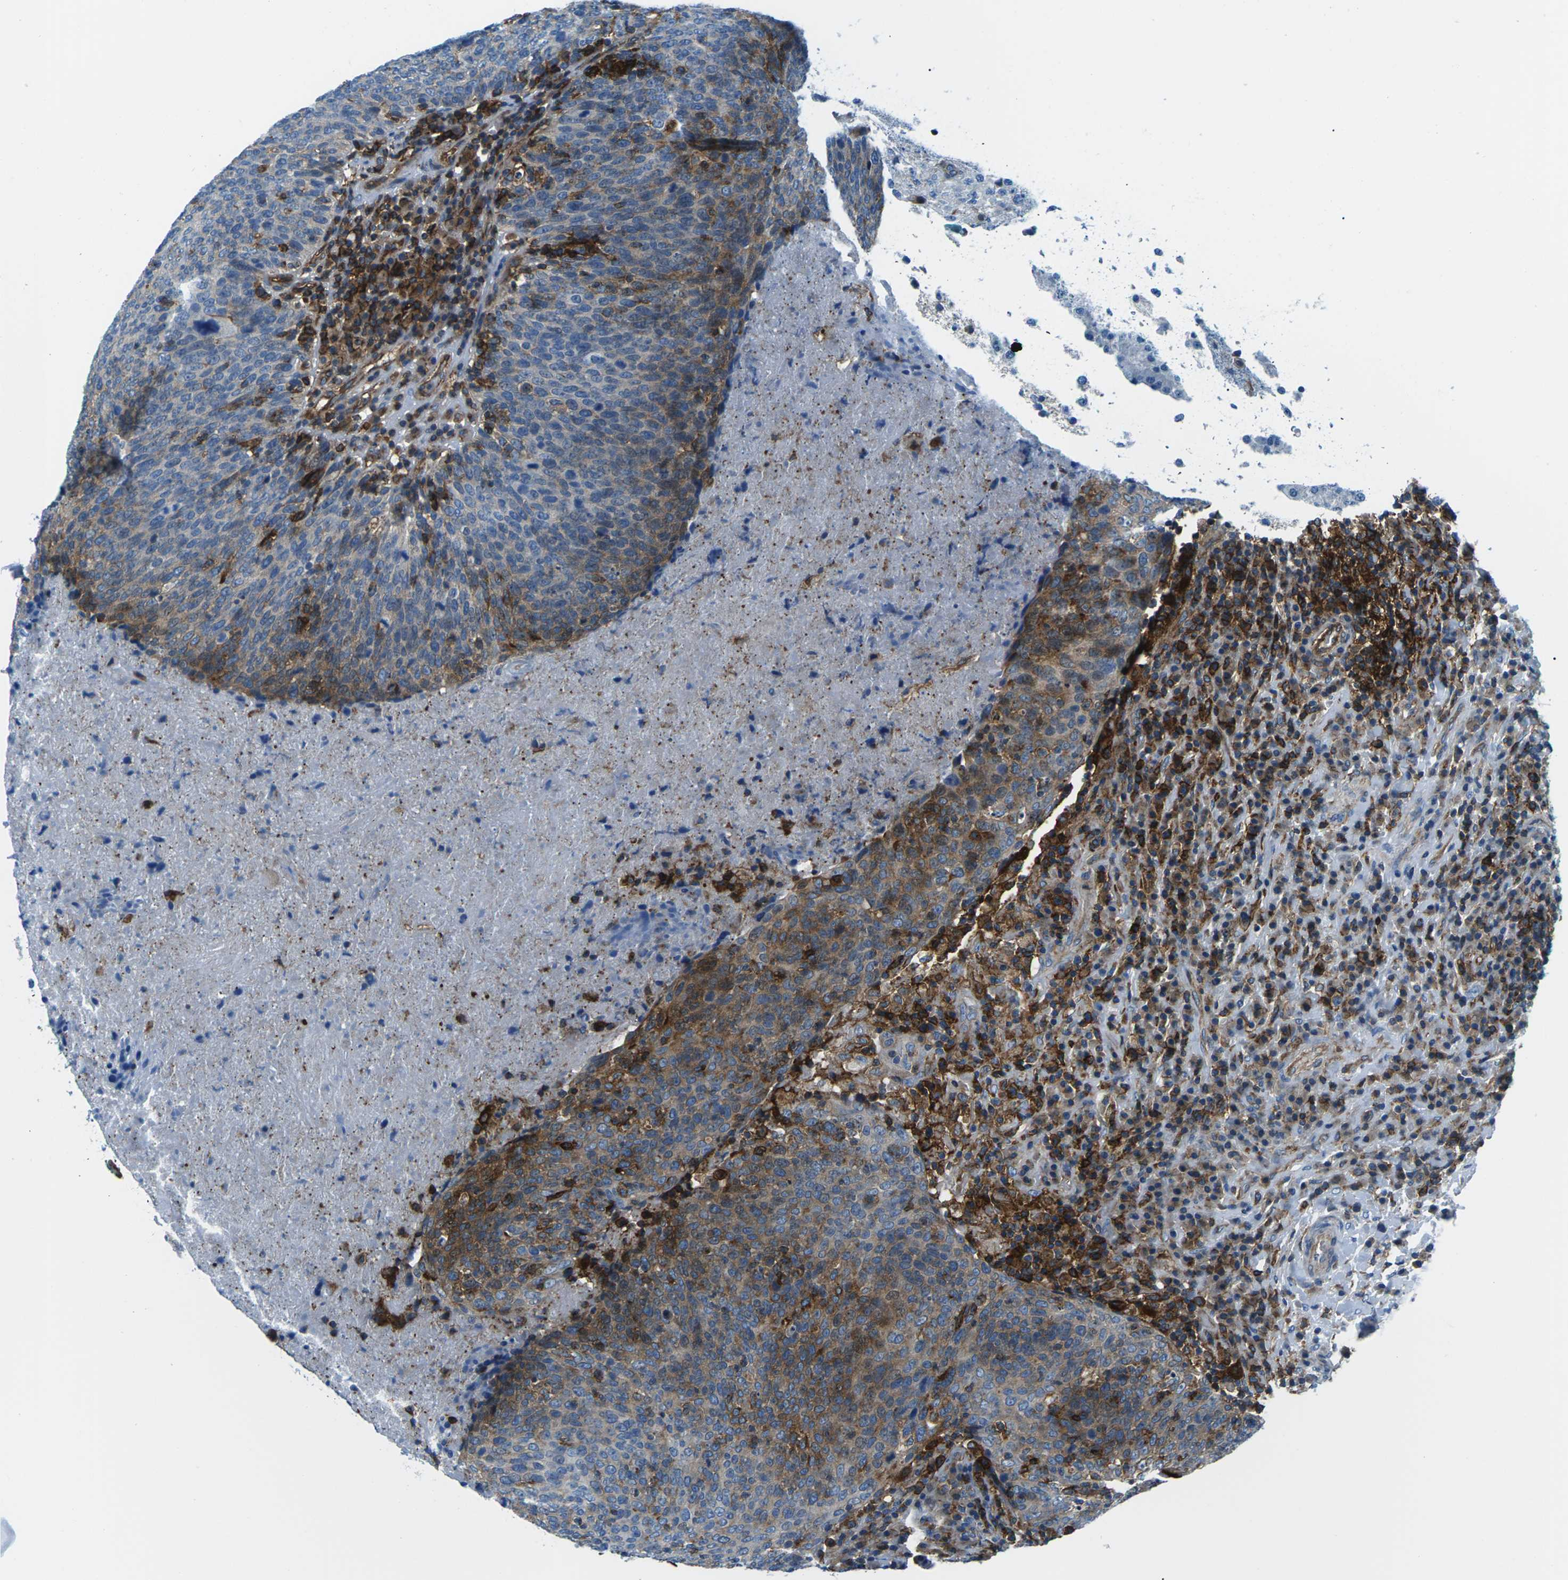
{"staining": {"intensity": "moderate", "quantity": "25%-75%", "location": "cytoplasmic/membranous"}, "tissue": "head and neck cancer", "cell_type": "Tumor cells", "image_type": "cancer", "snomed": [{"axis": "morphology", "description": "Squamous cell carcinoma, NOS"}, {"axis": "morphology", "description": "Squamous cell carcinoma, metastatic, NOS"}, {"axis": "topography", "description": "Lymph node"}, {"axis": "topography", "description": "Head-Neck"}], "caption": "Head and neck squamous cell carcinoma was stained to show a protein in brown. There is medium levels of moderate cytoplasmic/membranous positivity in approximately 25%-75% of tumor cells.", "gene": "SOCS4", "patient": {"sex": "male", "age": 62}}